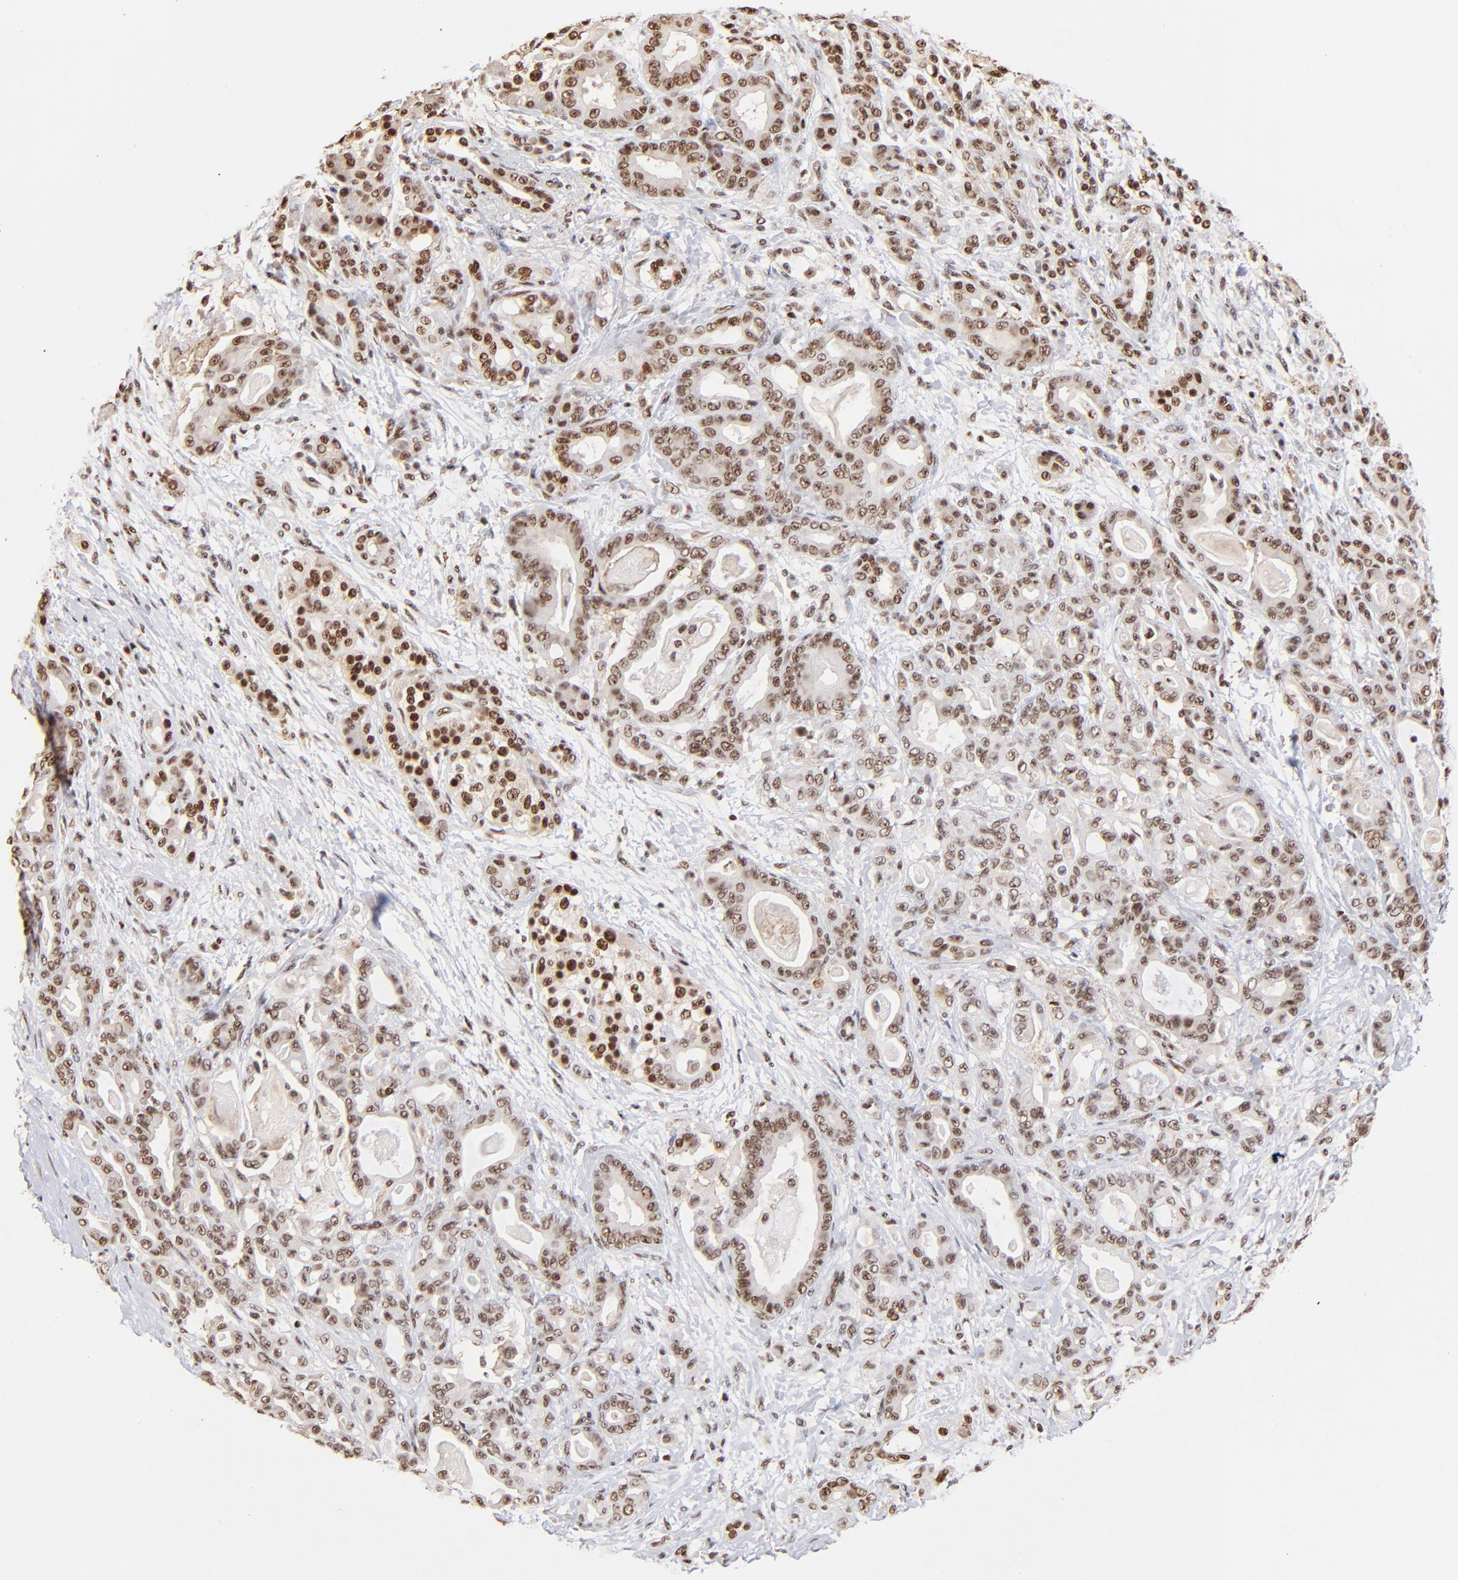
{"staining": {"intensity": "moderate", "quantity": ">75%", "location": "nuclear"}, "tissue": "pancreatic cancer", "cell_type": "Tumor cells", "image_type": "cancer", "snomed": [{"axis": "morphology", "description": "Adenocarcinoma, NOS"}, {"axis": "topography", "description": "Pancreas"}], "caption": "The micrograph demonstrates immunohistochemical staining of pancreatic cancer (adenocarcinoma). There is moderate nuclear positivity is present in approximately >75% of tumor cells. The protein of interest is shown in brown color, while the nuclei are stained blue.", "gene": "ZNF146", "patient": {"sex": "male", "age": 63}}